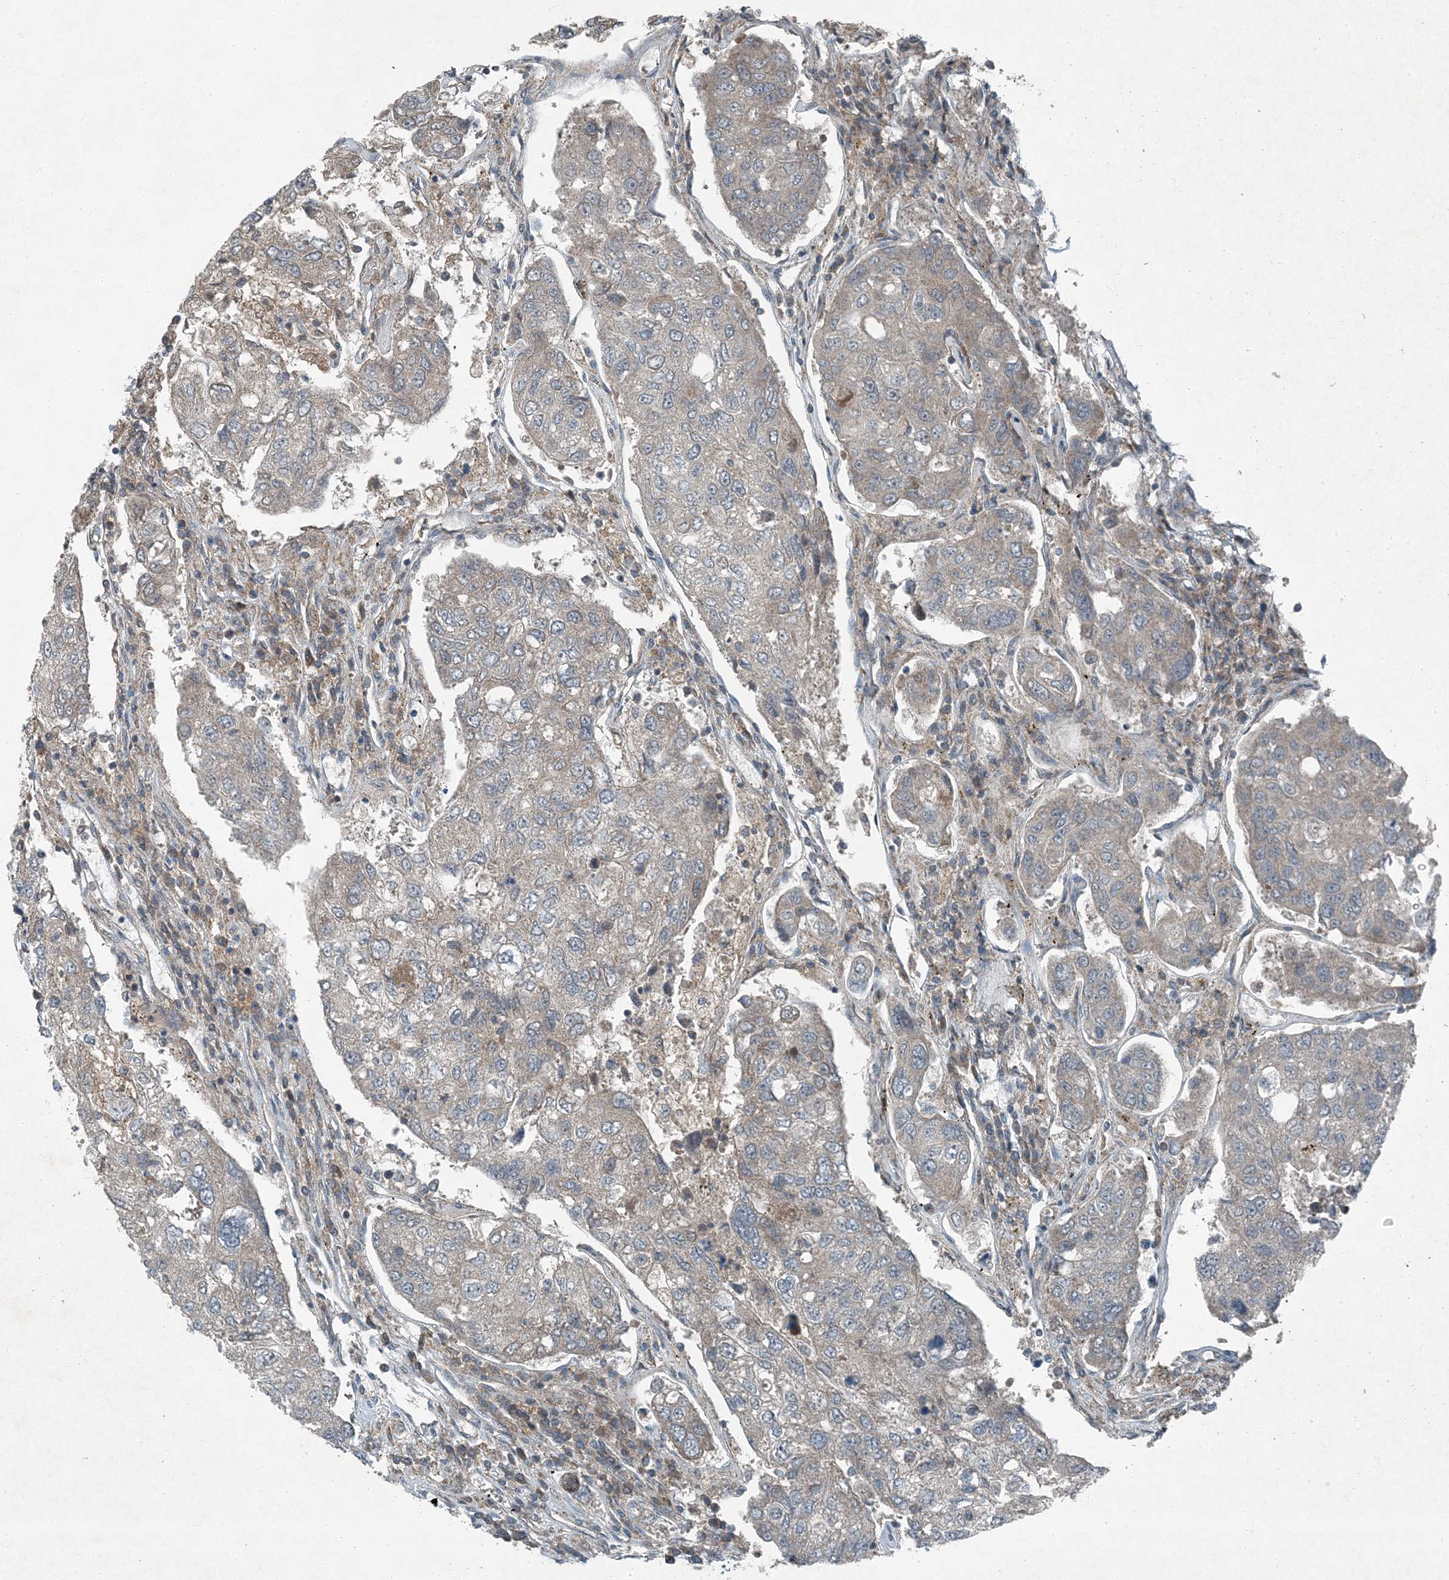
{"staining": {"intensity": "weak", "quantity": "<25%", "location": "cytoplasmic/membranous"}, "tissue": "urothelial cancer", "cell_type": "Tumor cells", "image_type": "cancer", "snomed": [{"axis": "morphology", "description": "Urothelial carcinoma, High grade"}, {"axis": "topography", "description": "Lymph node"}, {"axis": "topography", "description": "Urinary bladder"}], "caption": "High-grade urothelial carcinoma was stained to show a protein in brown. There is no significant positivity in tumor cells. (DAB (3,3'-diaminobenzidine) immunohistochemistry (IHC) with hematoxylin counter stain).", "gene": "APOM", "patient": {"sex": "male", "age": 51}}